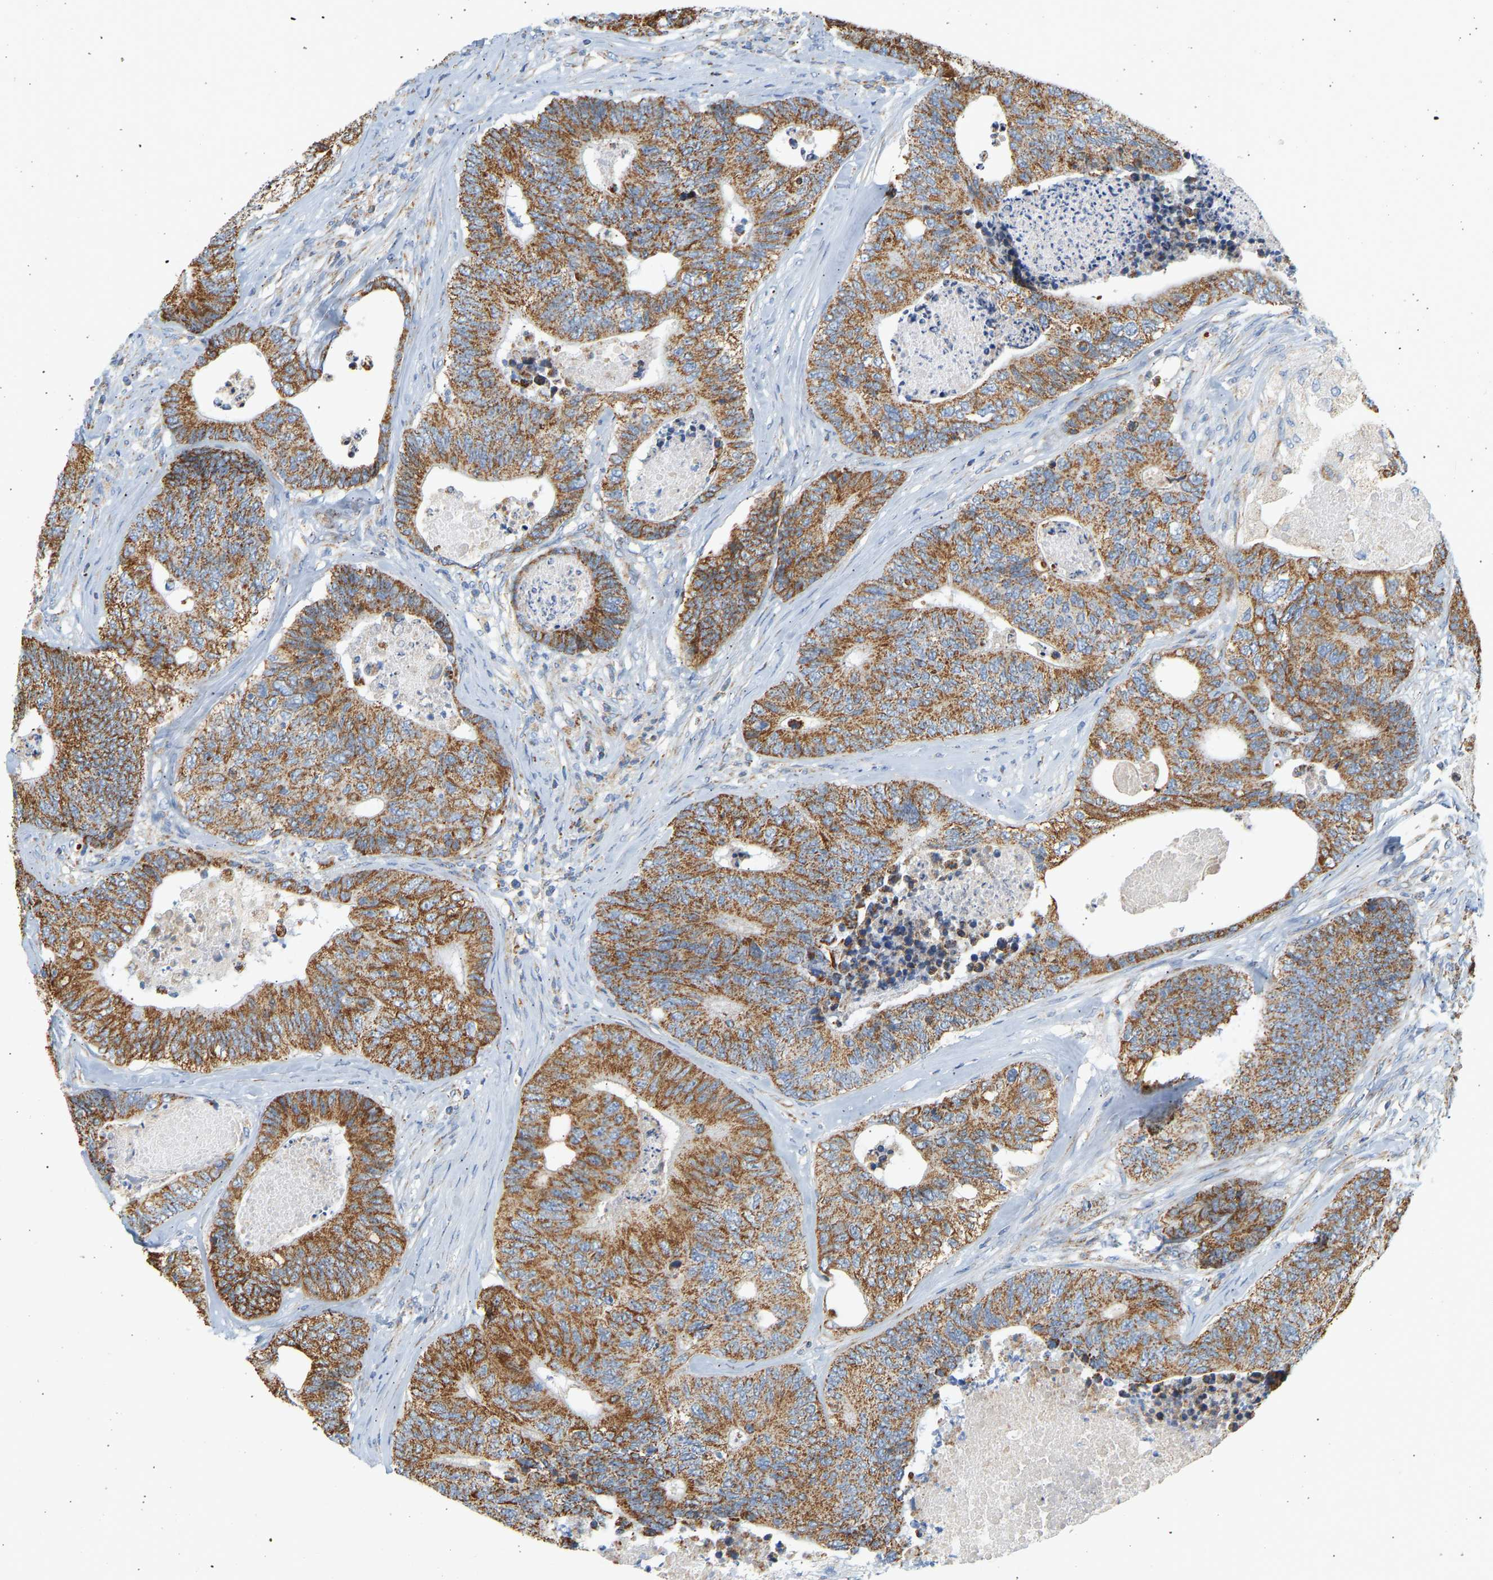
{"staining": {"intensity": "moderate", "quantity": ">75%", "location": "cytoplasmic/membranous"}, "tissue": "colorectal cancer", "cell_type": "Tumor cells", "image_type": "cancer", "snomed": [{"axis": "morphology", "description": "Adenocarcinoma, NOS"}, {"axis": "topography", "description": "Colon"}], "caption": "Immunohistochemistry photomicrograph of human adenocarcinoma (colorectal) stained for a protein (brown), which reveals medium levels of moderate cytoplasmic/membranous expression in about >75% of tumor cells.", "gene": "GRPEL2", "patient": {"sex": "female", "age": 67}}